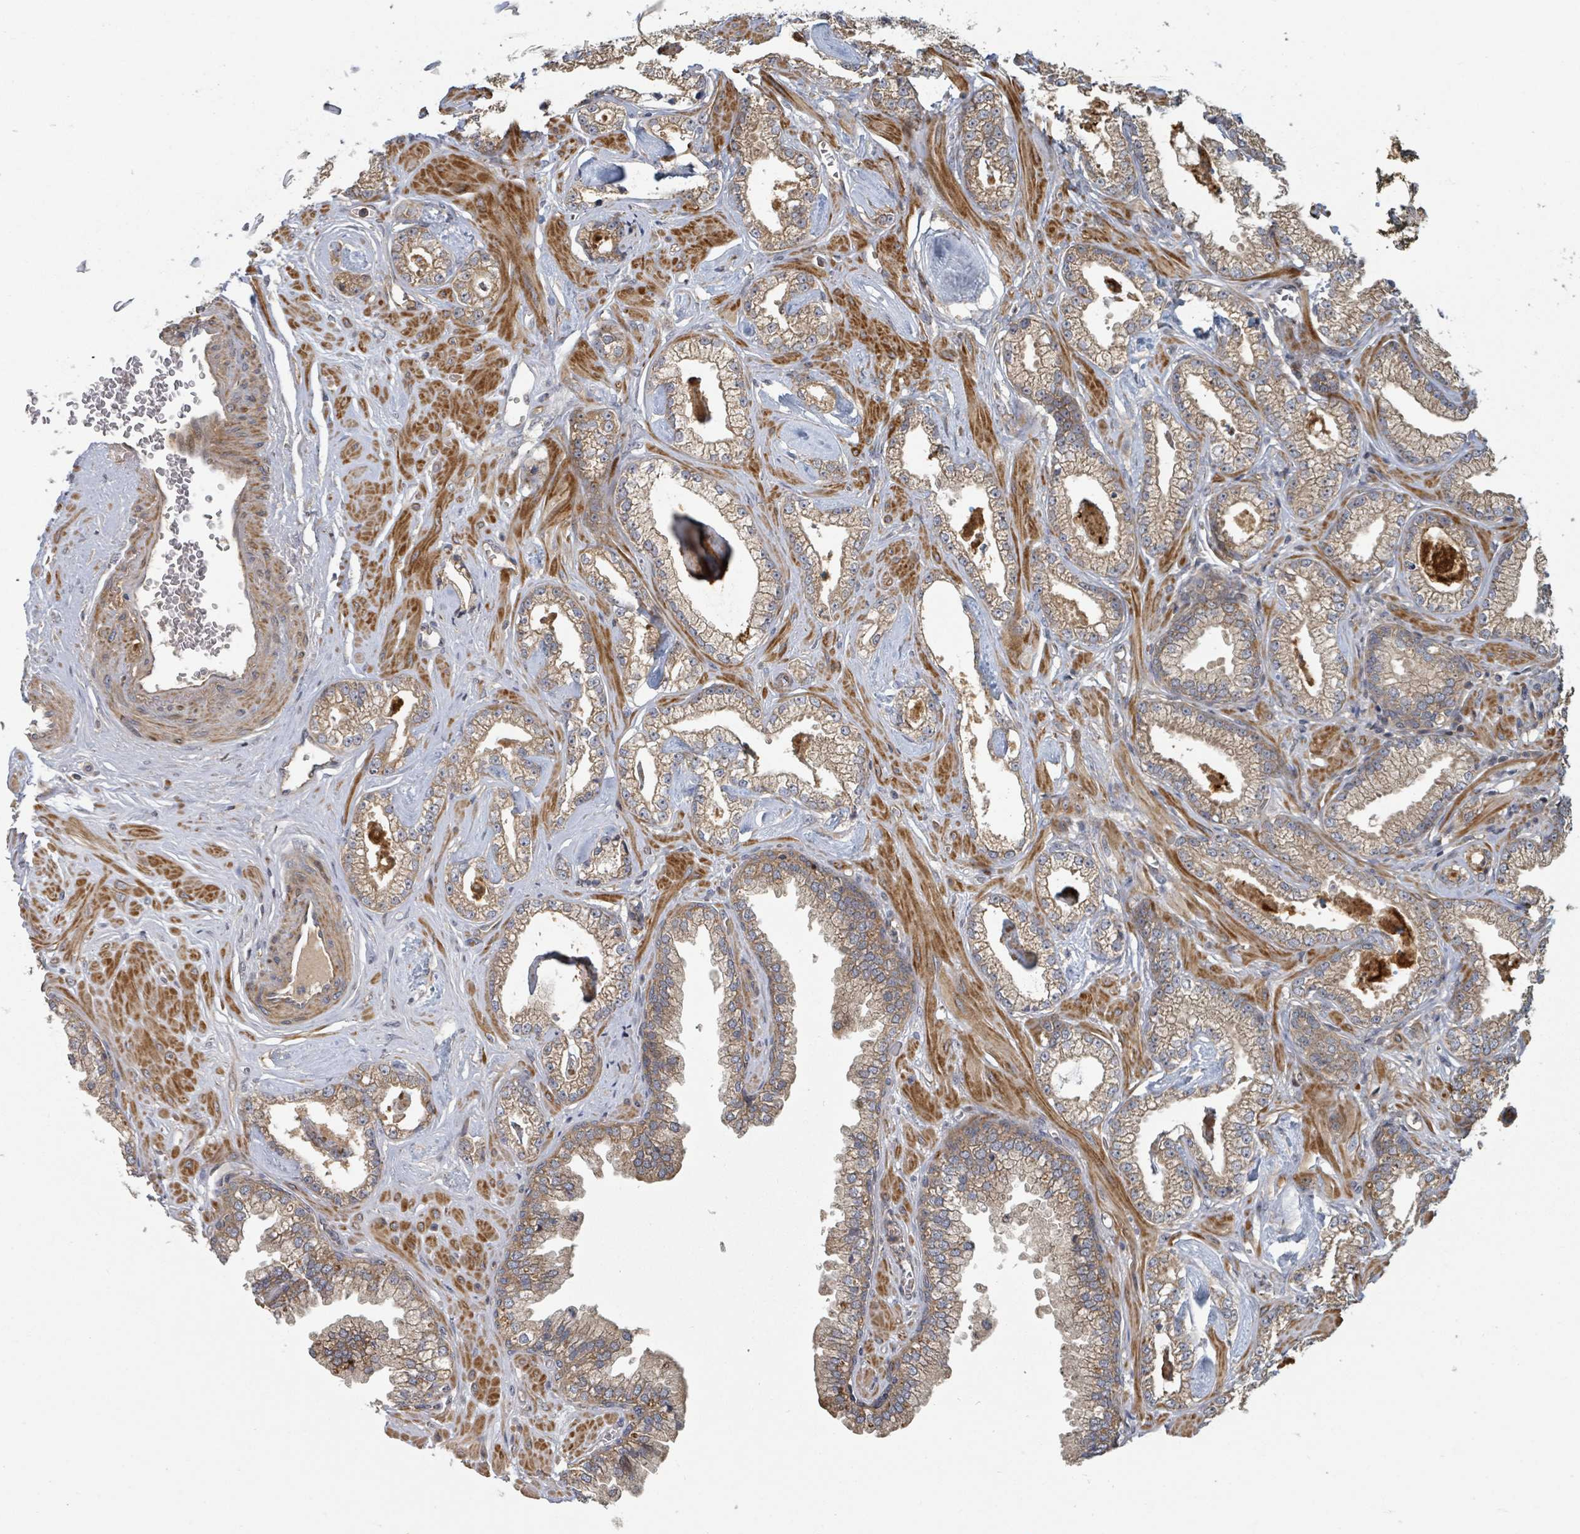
{"staining": {"intensity": "moderate", "quantity": ">75%", "location": "cytoplasmic/membranous"}, "tissue": "prostate cancer", "cell_type": "Tumor cells", "image_type": "cancer", "snomed": [{"axis": "morphology", "description": "Adenocarcinoma, Low grade"}, {"axis": "topography", "description": "Prostate"}], "caption": "Protein expression analysis of human adenocarcinoma (low-grade) (prostate) reveals moderate cytoplasmic/membranous staining in approximately >75% of tumor cells. (DAB IHC, brown staining for protein, blue staining for nuclei).", "gene": "DPM1", "patient": {"sex": "male", "age": 60}}